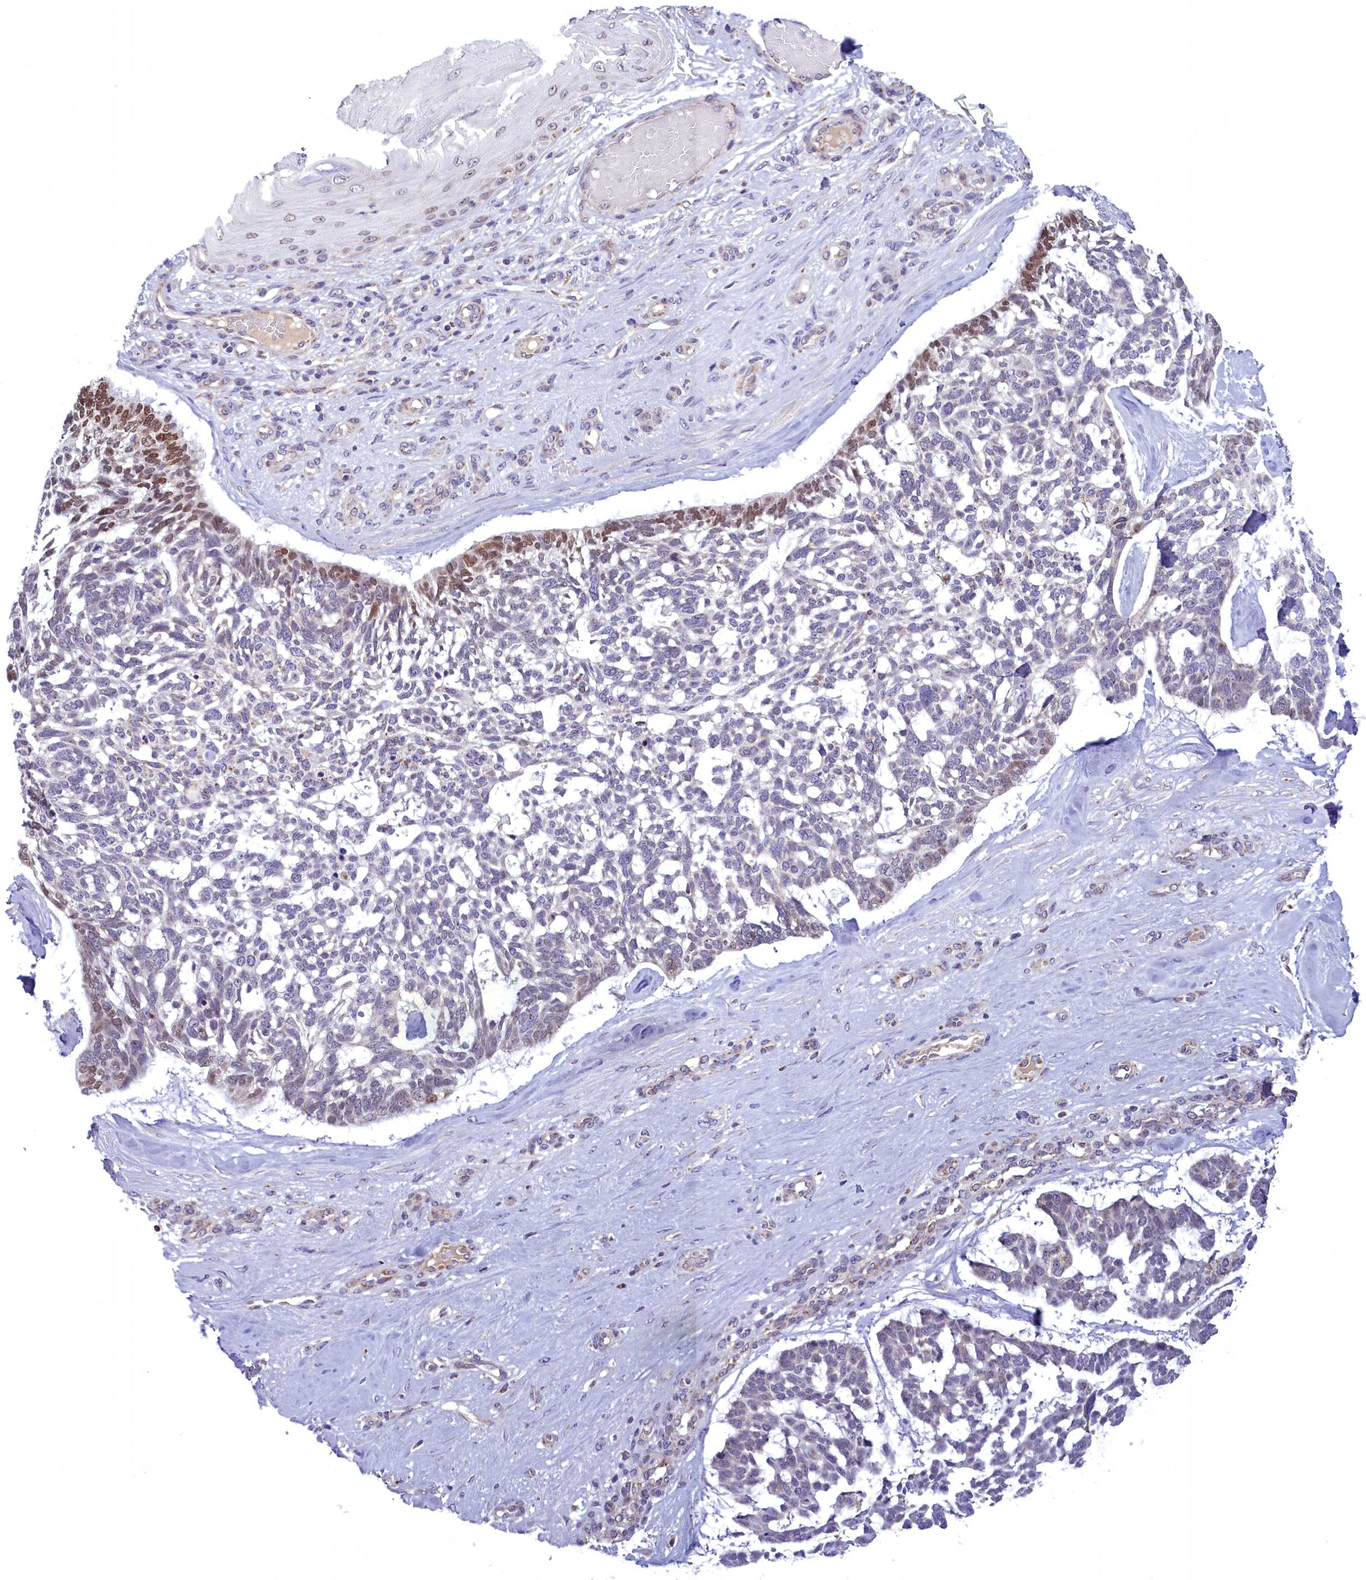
{"staining": {"intensity": "moderate", "quantity": "<25%", "location": "nuclear"}, "tissue": "skin cancer", "cell_type": "Tumor cells", "image_type": "cancer", "snomed": [{"axis": "morphology", "description": "Basal cell carcinoma"}, {"axis": "topography", "description": "Skin"}], "caption": "Immunohistochemistry (DAB (3,3'-diaminobenzidine)) staining of human skin basal cell carcinoma reveals moderate nuclear protein positivity in approximately <25% of tumor cells.", "gene": "FAM149B1", "patient": {"sex": "male", "age": 88}}